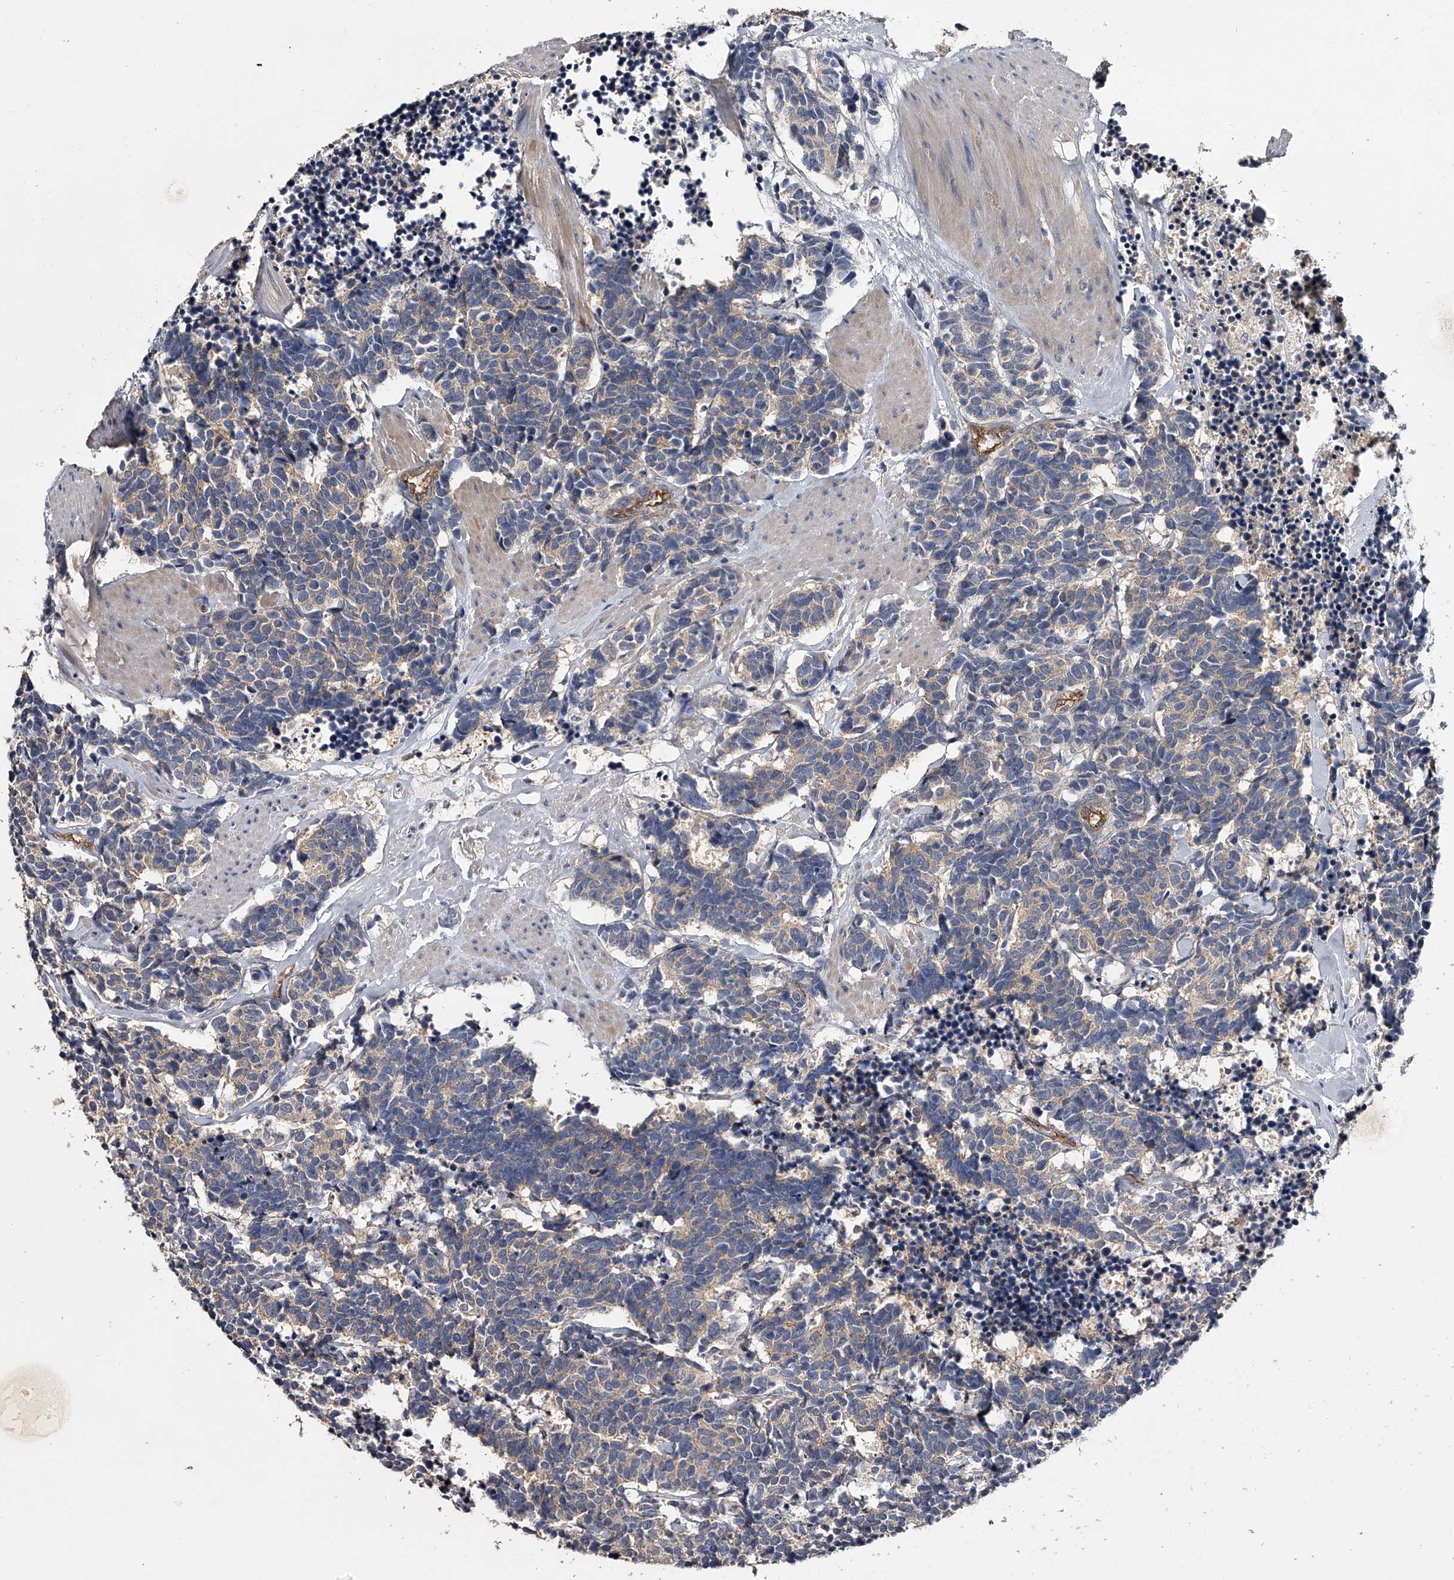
{"staining": {"intensity": "negative", "quantity": "none", "location": "none"}, "tissue": "carcinoid", "cell_type": "Tumor cells", "image_type": "cancer", "snomed": [{"axis": "morphology", "description": "Carcinoma, NOS"}, {"axis": "morphology", "description": "Carcinoid, malignant, NOS"}, {"axis": "topography", "description": "Urinary bladder"}], "caption": "Immunohistochemistry (IHC) micrograph of human carcinoid stained for a protein (brown), which demonstrates no positivity in tumor cells. (Immunohistochemistry (IHC), brightfield microscopy, high magnification).", "gene": "MDN1", "patient": {"sex": "male", "age": 57}}